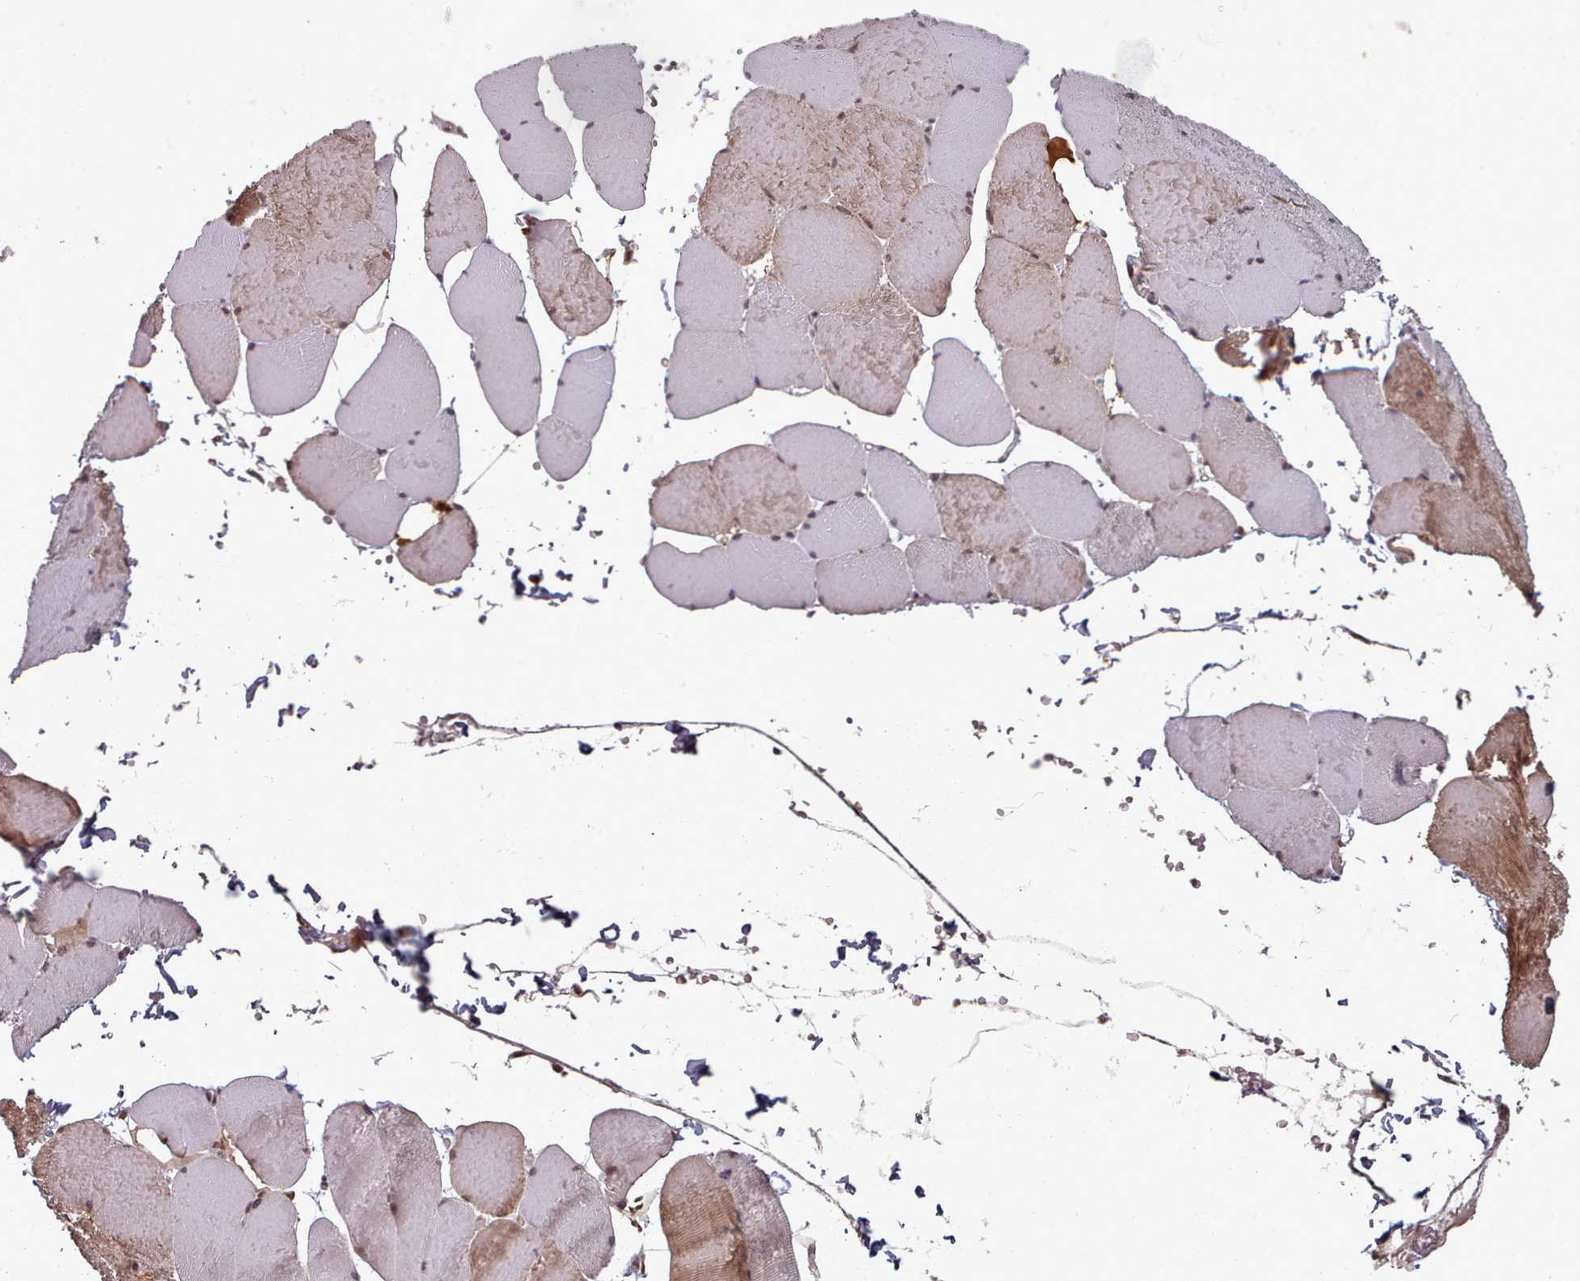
{"staining": {"intensity": "weak", "quantity": "25%-75%", "location": "cytoplasmic/membranous,nuclear"}, "tissue": "skeletal muscle", "cell_type": "Myocytes", "image_type": "normal", "snomed": [{"axis": "morphology", "description": "Normal tissue, NOS"}, {"axis": "topography", "description": "Skeletal muscle"}, {"axis": "topography", "description": "Head-Neck"}], "caption": "Immunohistochemistry (IHC) staining of benign skeletal muscle, which exhibits low levels of weak cytoplasmic/membranous,nuclear staining in approximately 25%-75% of myocytes indicating weak cytoplasmic/membranous,nuclear protein expression. The staining was performed using DAB (brown) for protein detection and nuclei were counterstained in hematoxylin (blue).", "gene": "DHX8", "patient": {"sex": "male", "age": 66}}